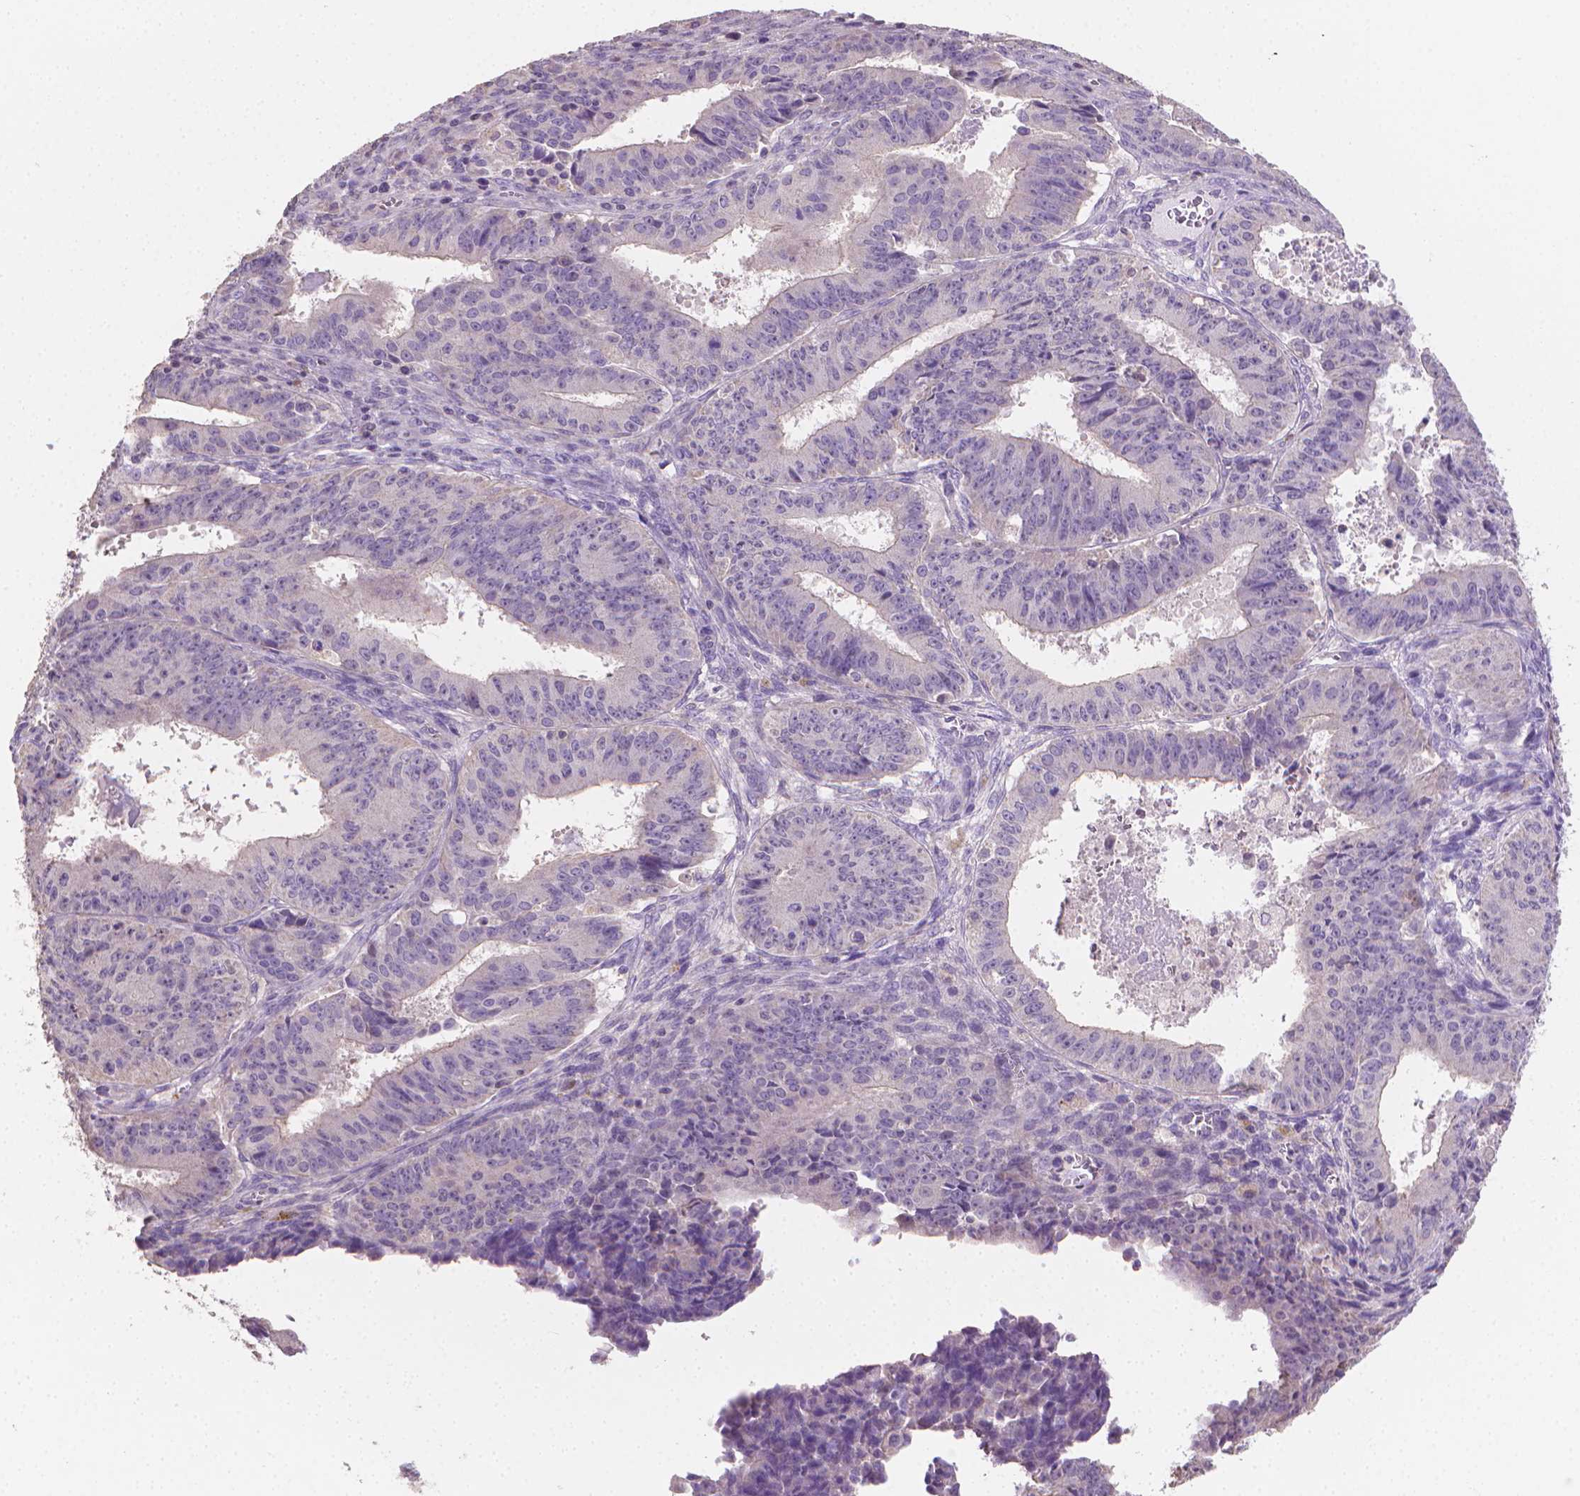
{"staining": {"intensity": "negative", "quantity": "none", "location": "none"}, "tissue": "ovarian cancer", "cell_type": "Tumor cells", "image_type": "cancer", "snomed": [{"axis": "morphology", "description": "Carcinoma, endometroid"}, {"axis": "topography", "description": "Ovary"}], "caption": "Immunohistochemistry (IHC) of ovarian cancer (endometroid carcinoma) demonstrates no positivity in tumor cells.", "gene": "CATIP", "patient": {"sex": "female", "age": 42}}